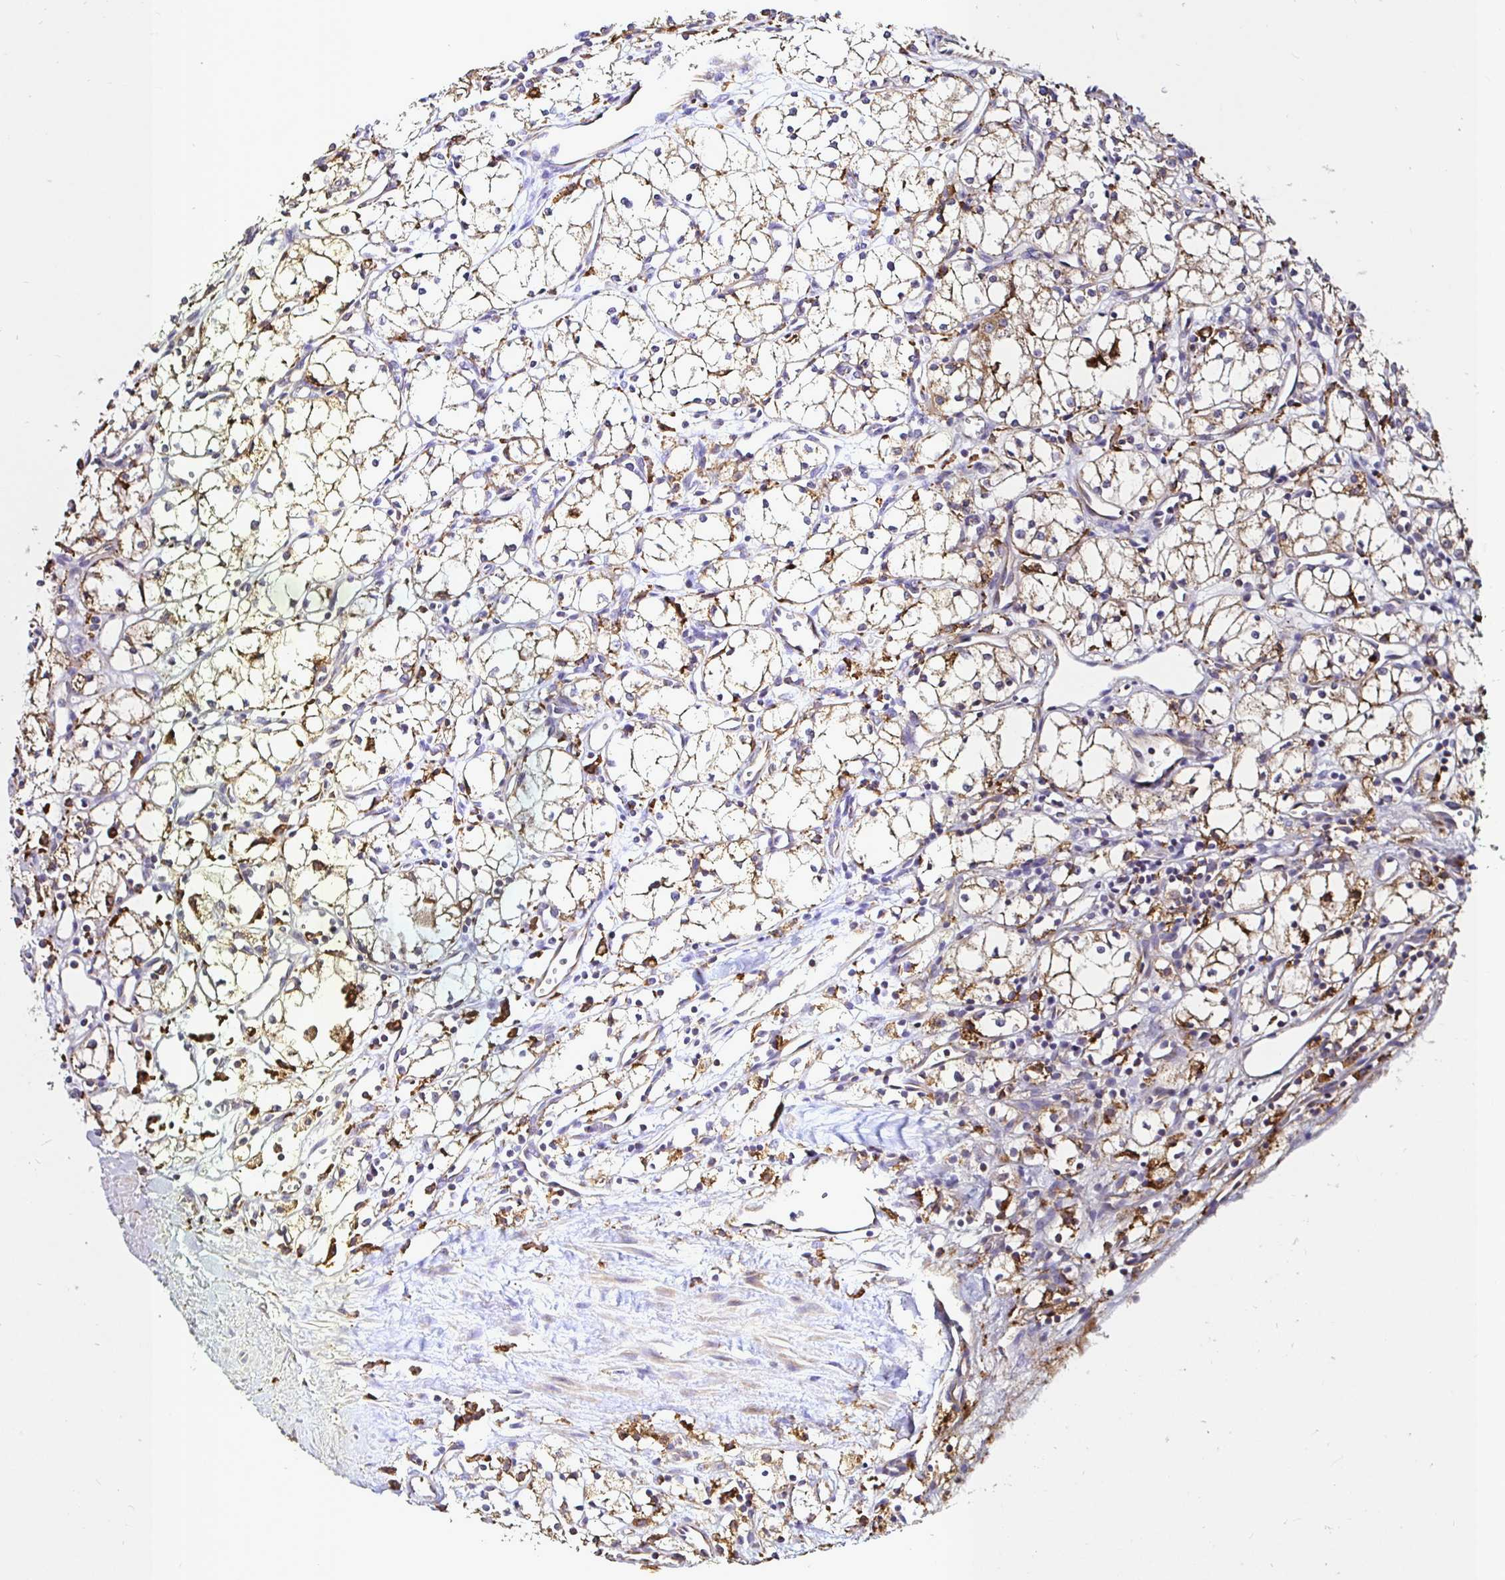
{"staining": {"intensity": "moderate", "quantity": "<25%", "location": "cytoplasmic/membranous"}, "tissue": "renal cancer", "cell_type": "Tumor cells", "image_type": "cancer", "snomed": [{"axis": "morphology", "description": "Adenocarcinoma, NOS"}, {"axis": "topography", "description": "Kidney"}], "caption": "Renal cancer (adenocarcinoma) stained for a protein (brown) shows moderate cytoplasmic/membranous positive staining in approximately <25% of tumor cells.", "gene": "MSR1", "patient": {"sex": "male", "age": 59}}